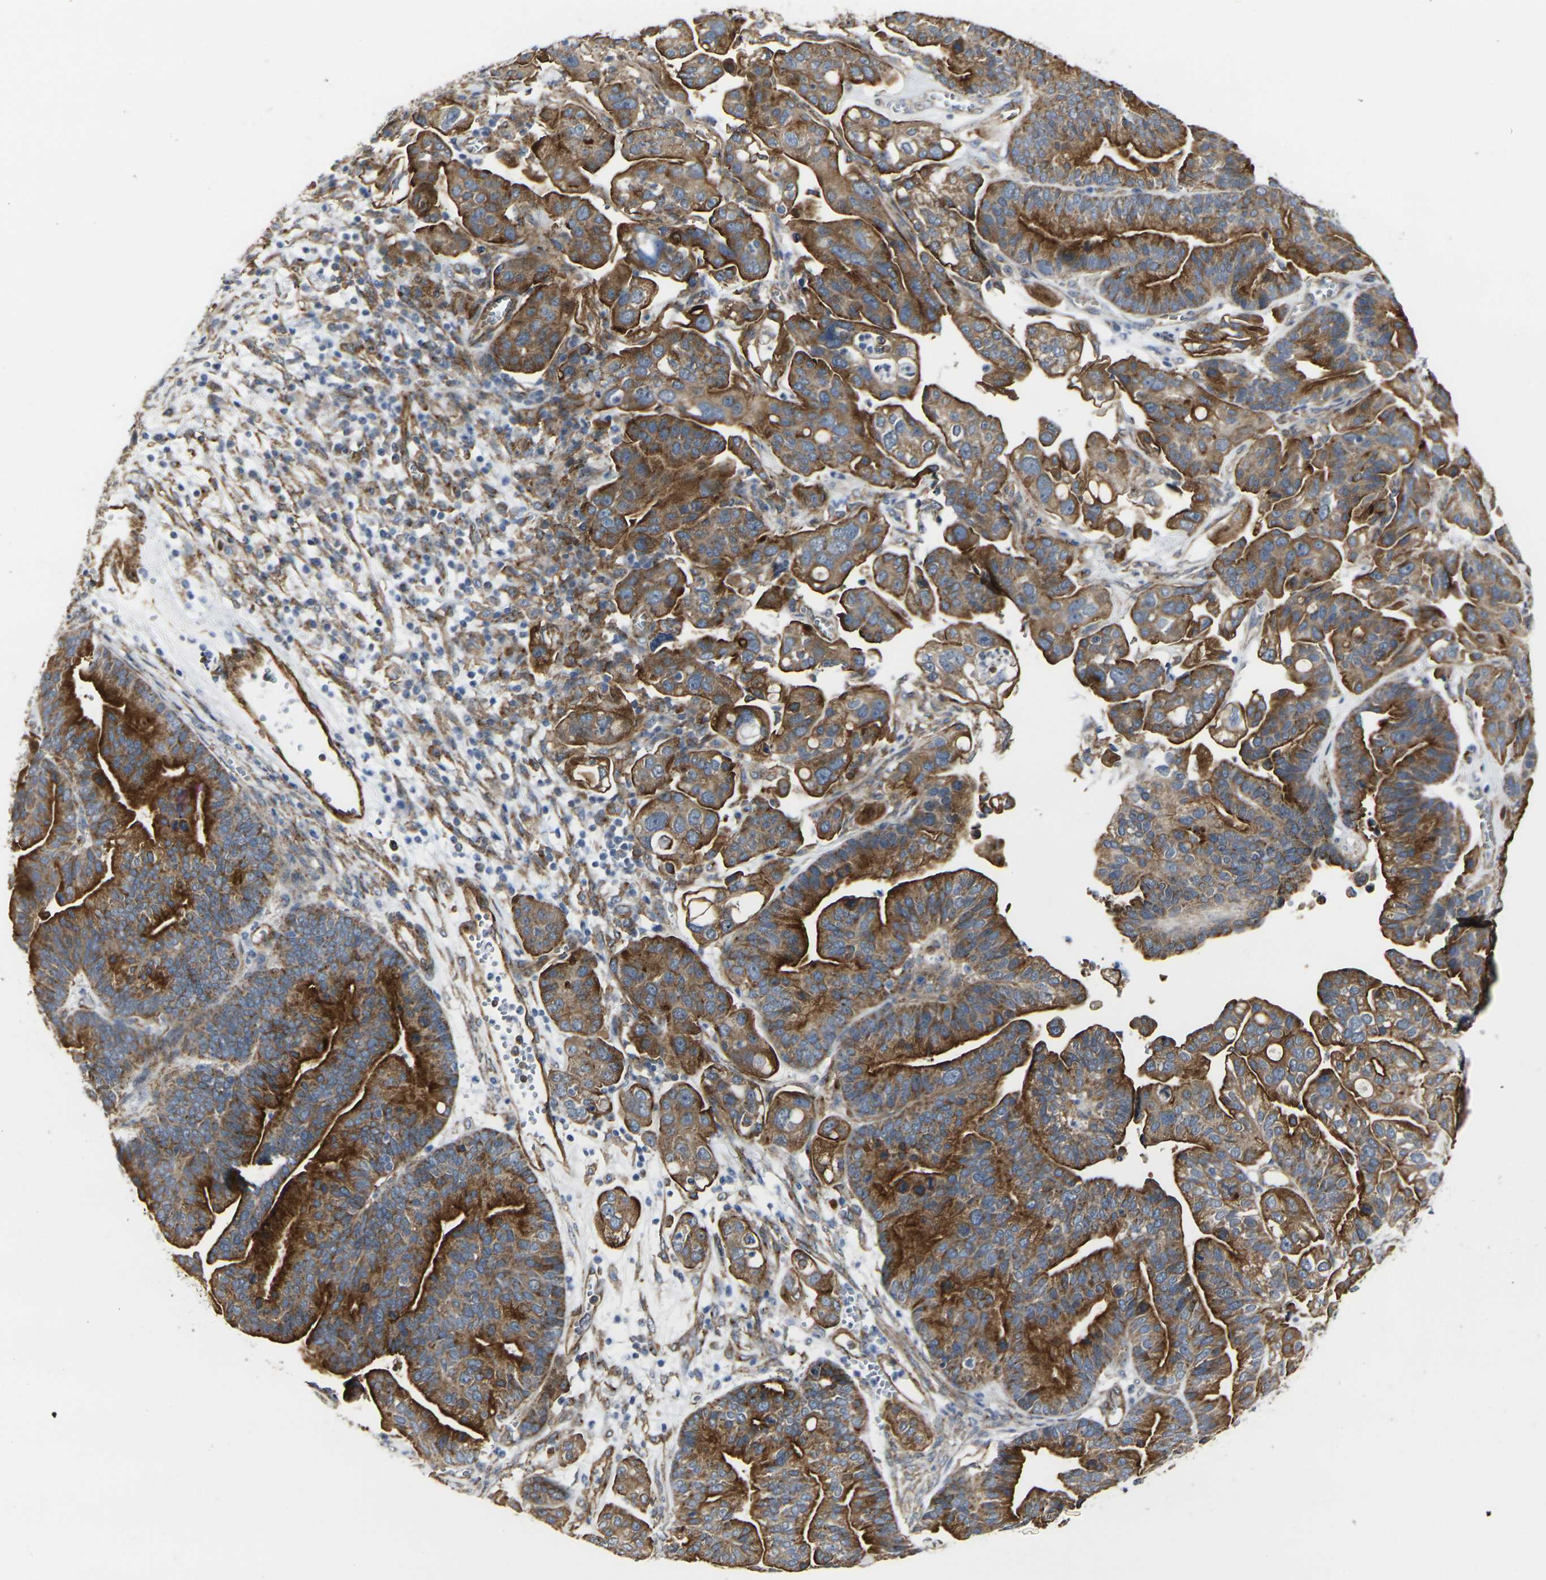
{"staining": {"intensity": "strong", "quantity": ">75%", "location": "cytoplasmic/membranous"}, "tissue": "ovarian cancer", "cell_type": "Tumor cells", "image_type": "cancer", "snomed": [{"axis": "morphology", "description": "Cystadenocarcinoma, serous, NOS"}, {"axis": "topography", "description": "Ovary"}], "caption": "Serous cystadenocarcinoma (ovarian) stained with a brown dye reveals strong cytoplasmic/membranous positive positivity in approximately >75% of tumor cells.", "gene": "MYOF", "patient": {"sex": "female", "age": 56}}